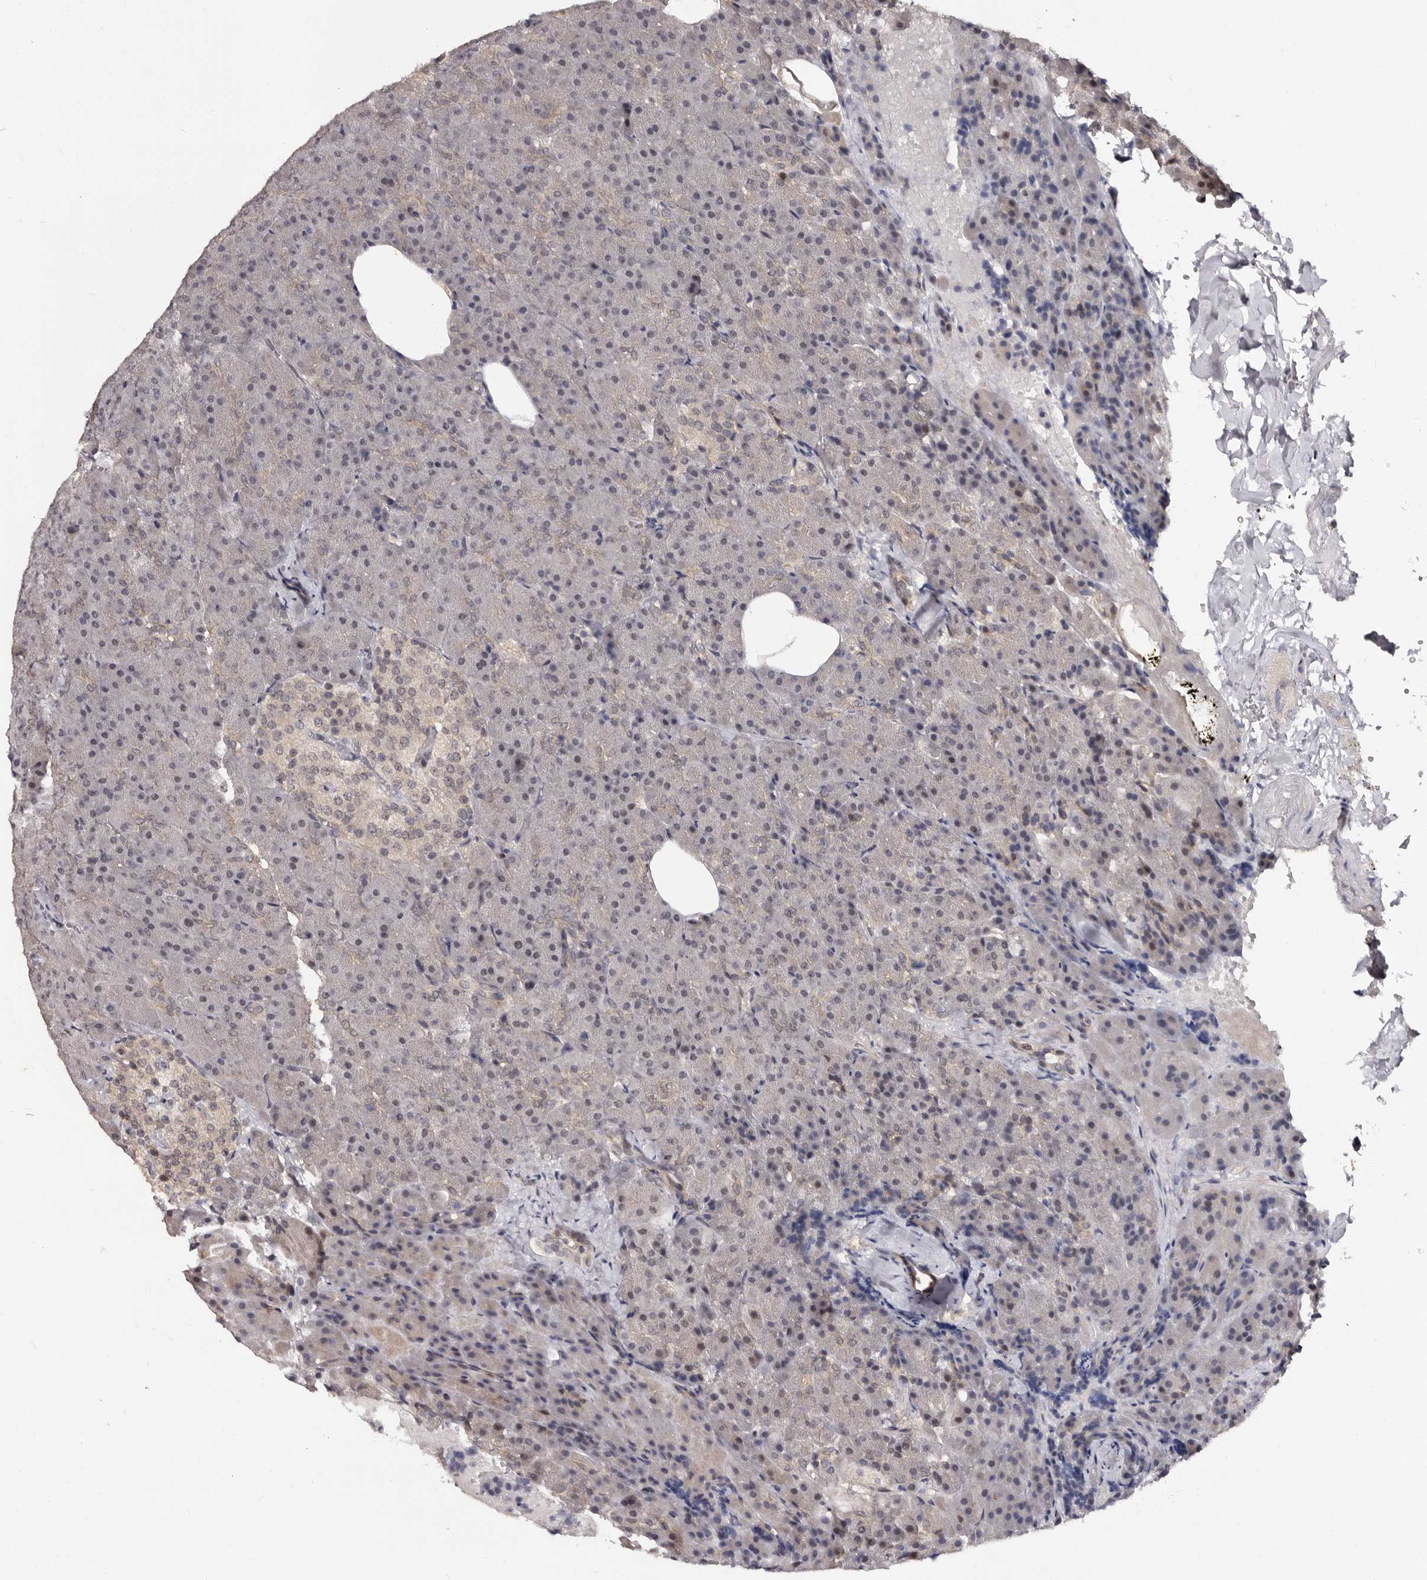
{"staining": {"intensity": "weak", "quantity": "<25%", "location": "cytoplasmic/membranous,nuclear"}, "tissue": "pancreas", "cell_type": "Exocrine glandular cells", "image_type": "normal", "snomed": [{"axis": "morphology", "description": "Normal tissue, NOS"}, {"axis": "morphology", "description": "Carcinoid, malignant, NOS"}, {"axis": "topography", "description": "Pancreas"}], "caption": "IHC photomicrograph of normal human pancreas stained for a protein (brown), which shows no staining in exocrine glandular cells.", "gene": "TBC1D22B", "patient": {"sex": "female", "age": 35}}